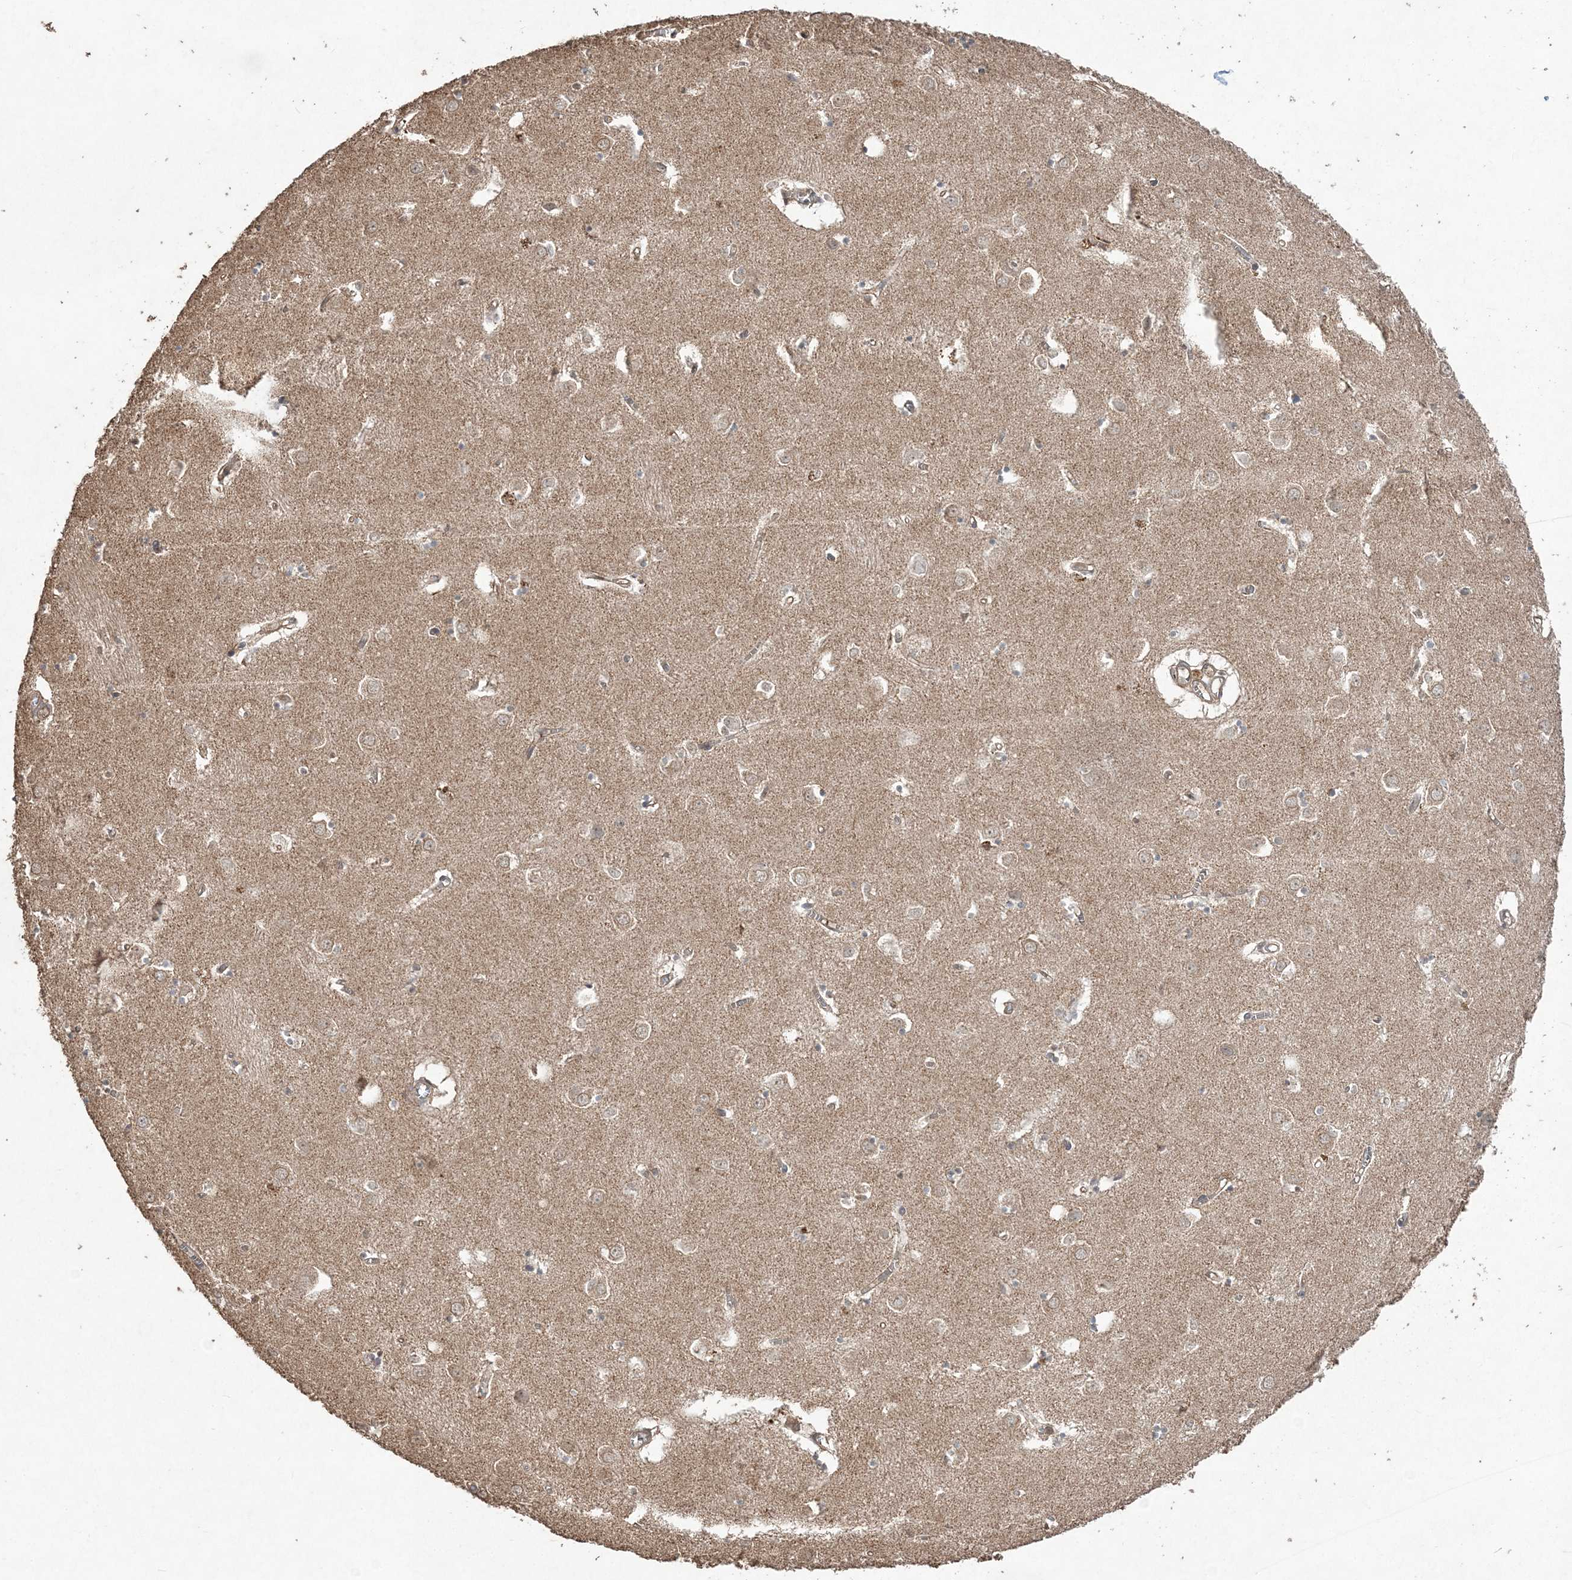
{"staining": {"intensity": "weak", "quantity": "<25%", "location": "cytoplasmic/membranous"}, "tissue": "caudate", "cell_type": "Glial cells", "image_type": "normal", "snomed": [{"axis": "morphology", "description": "Normal tissue, NOS"}, {"axis": "topography", "description": "Lateral ventricle wall"}], "caption": "Immunohistochemistry micrograph of benign human caudate stained for a protein (brown), which shows no positivity in glial cells.", "gene": "EHHADH", "patient": {"sex": "male", "age": 70}}